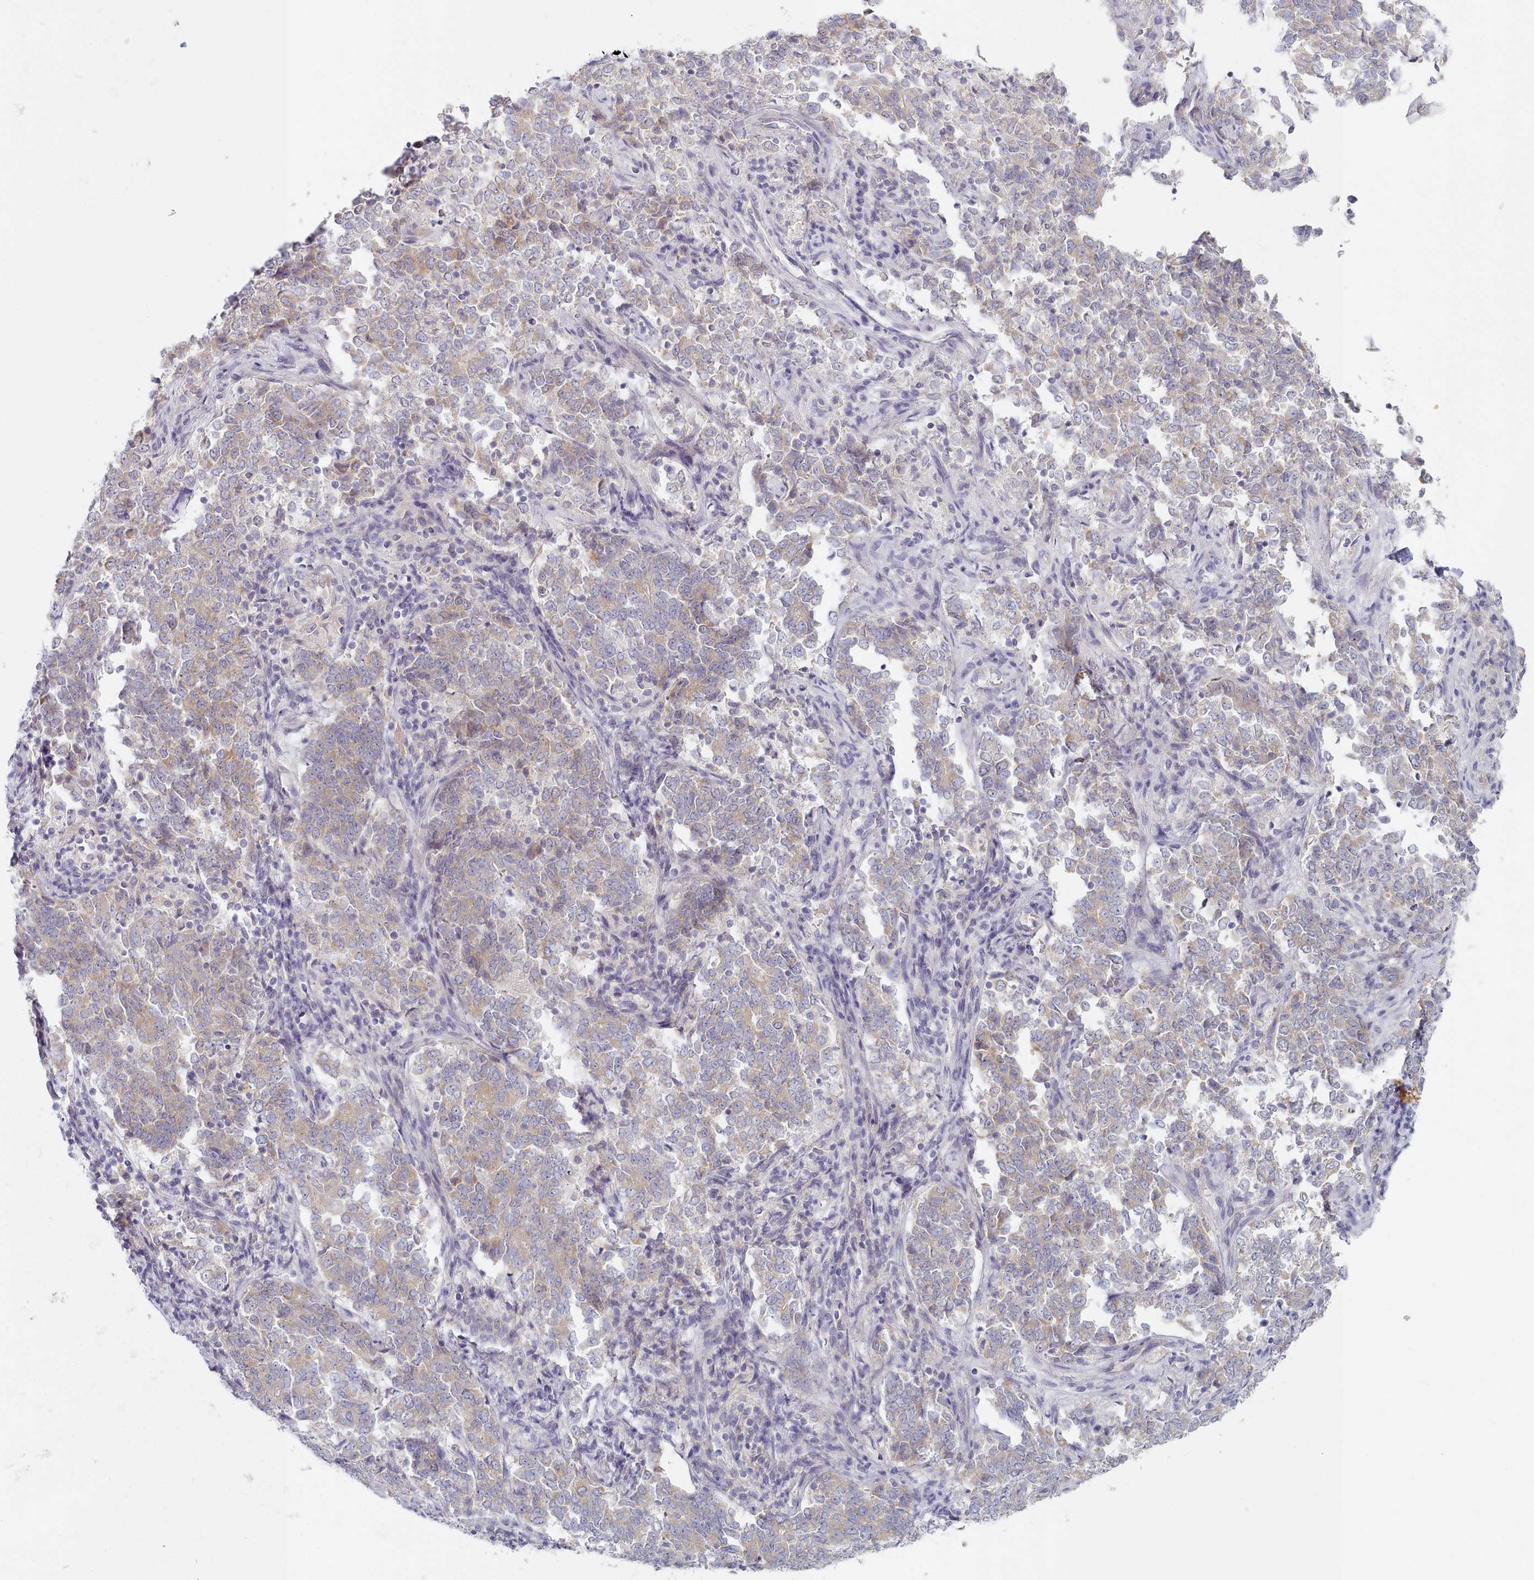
{"staining": {"intensity": "weak", "quantity": "25%-75%", "location": "cytoplasmic/membranous"}, "tissue": "endometrial cancer", "cell_type": "Tumor cells", "image_type": "cancer", "snomed": [{"axis": "morphology", "description": "Adenocarcinoma, NOS"}, {"axis": "topography", "description": "Endometrium"}], "caption": "Endometrial cancer (adenocarcinoma) was stained to show a protein in brown. There is low levels of weak cytoplasmic/membranous expression in about 25%-75% of tumor cells.", "gene": "TYW1B", "patient": {"sex": "female", "age": 80}}